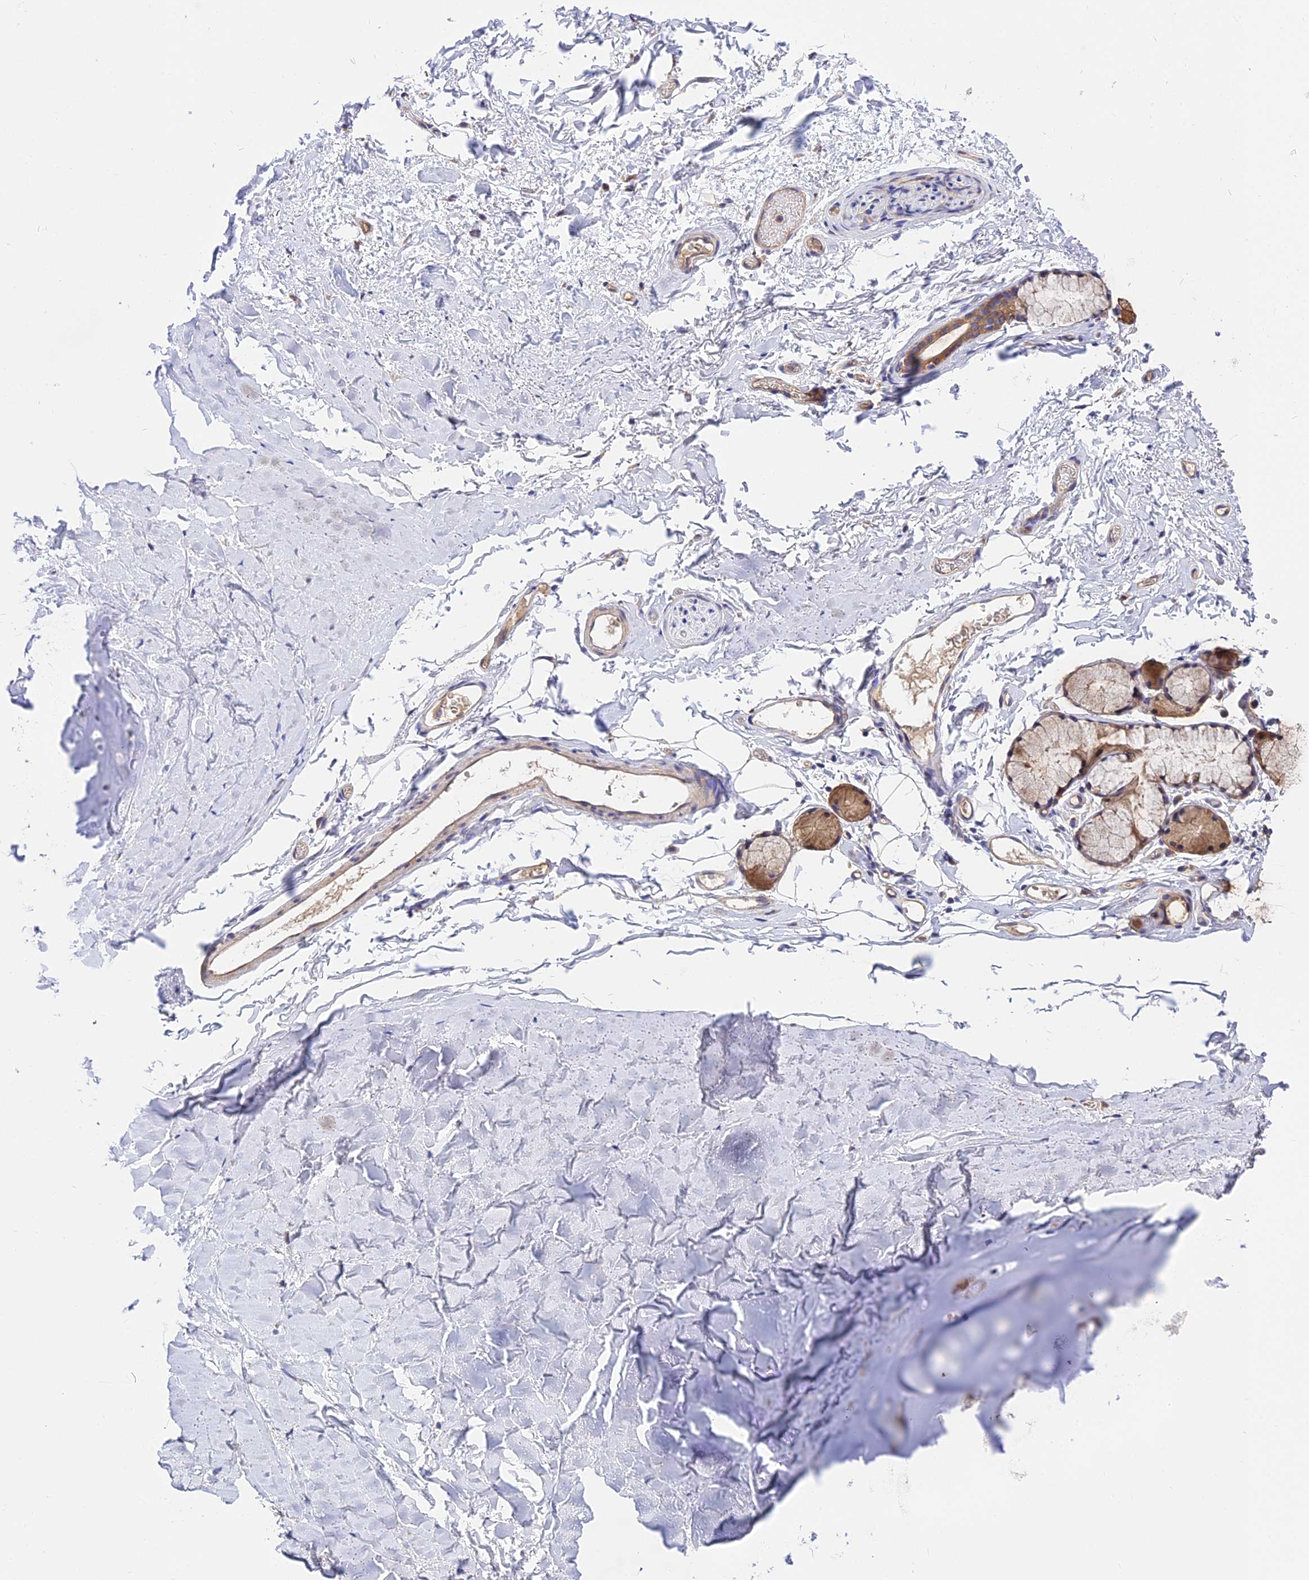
{"staining": {"intensity": "negative", "quantity": "none", "location": "none"}, "tissue": "adipose tissue", "cell_type": "Adipocytes", "image_type": "normal", "snomed": [{"axis": "morphology", "description": "Normal tissue, NOS"}, {"axis": "topography", "description": "Bronchus"}], "caption": "Photomicrograph shows no significant protein expression in adipocytes of benign adipose tissue. (Stains: DAB immunohistochemistry with hematoxylin counter stain, Microscopy: brightfield microscopy at high magnification).", "gene": "CDC37L1", "patient": {"sex": "female", "age": 73}}